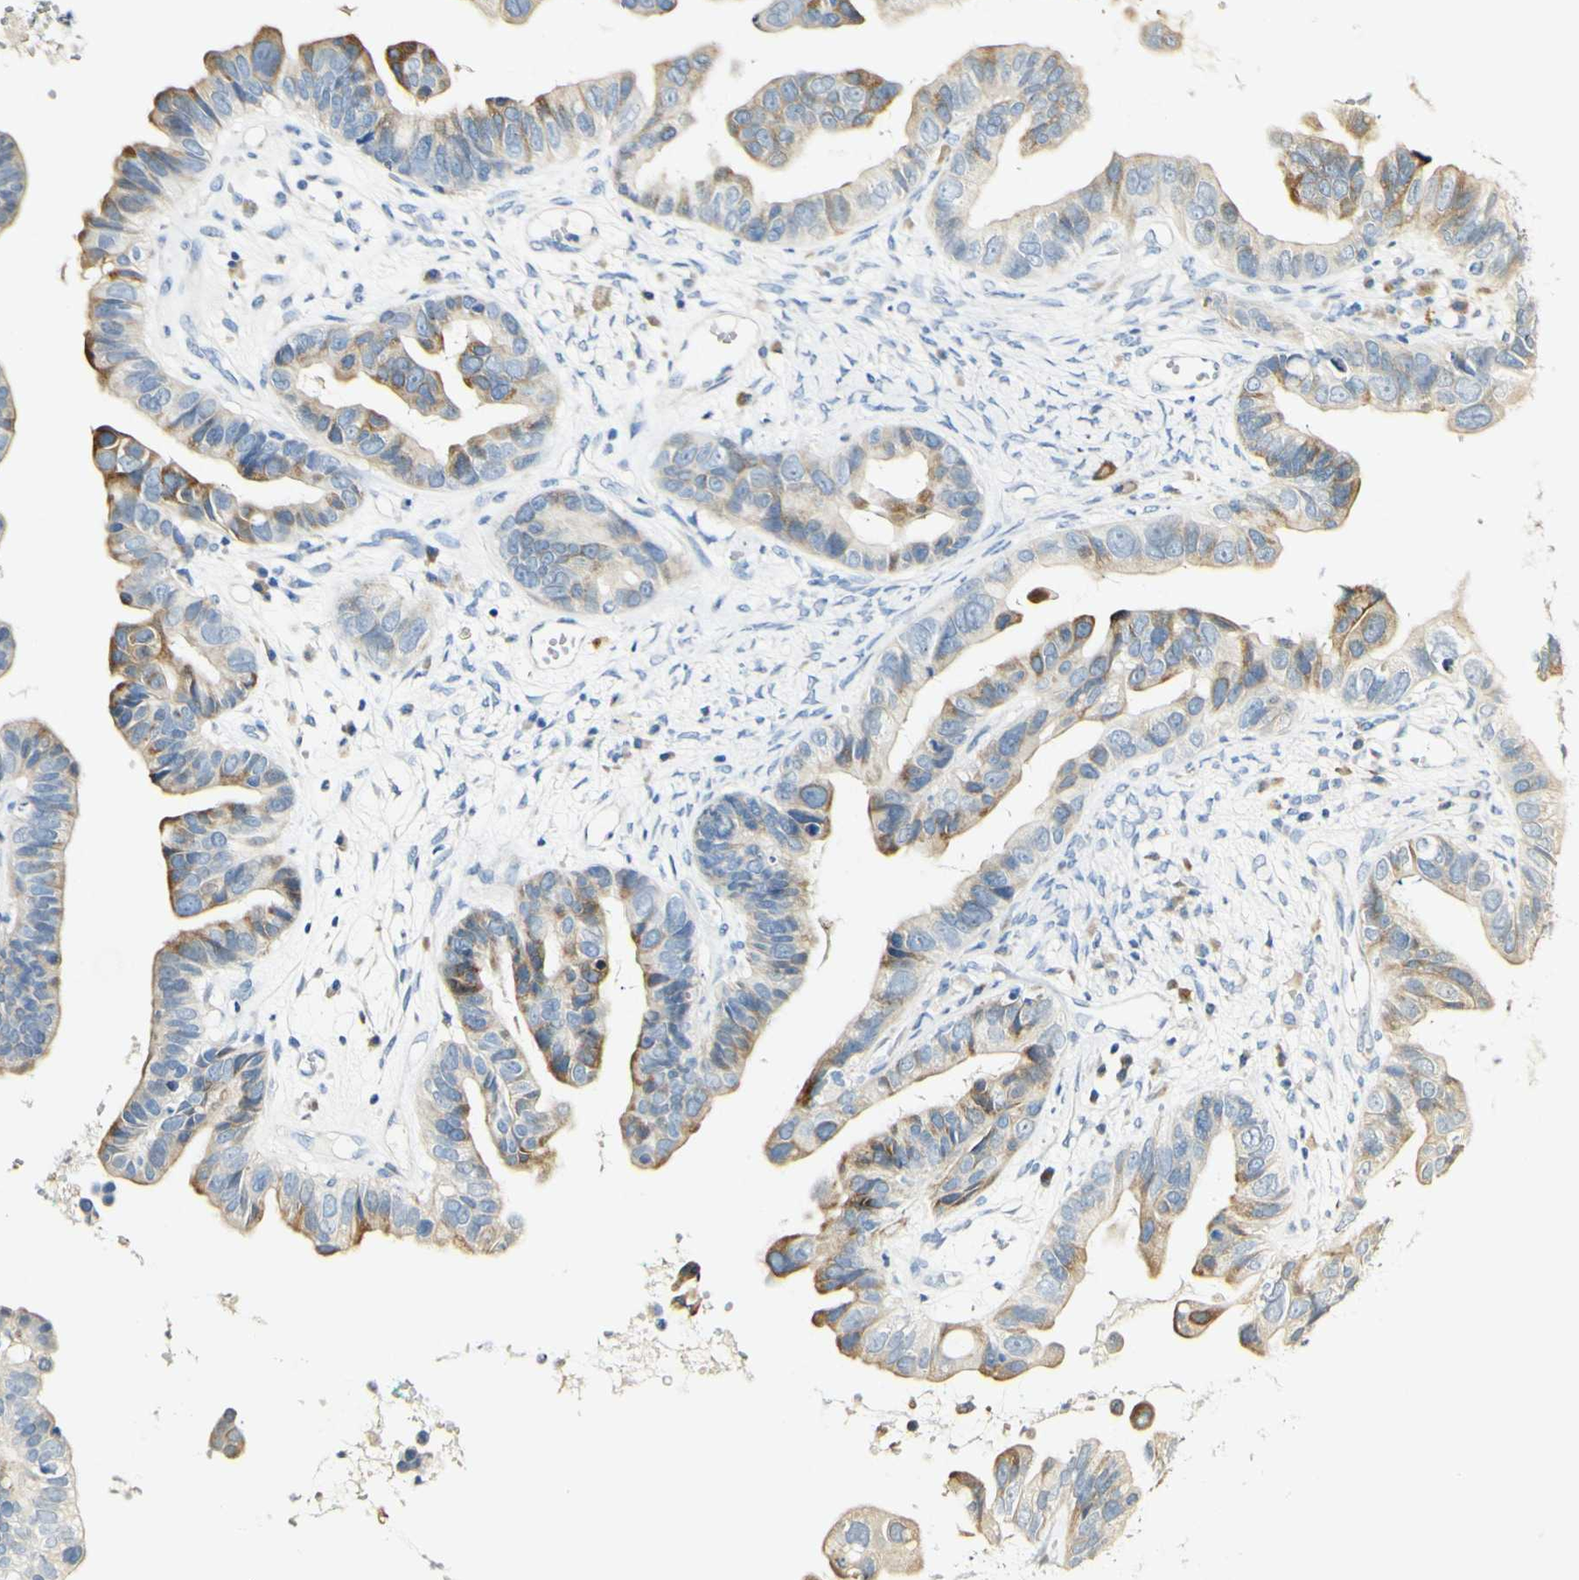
{"staining": {"intensity": "moderate", "quantity": "25%-75%", "location": "cytoplasmic/membranous"}, "tissue": "ovarian cancer", "cell_type": "Tumor cells", "image_type": "cancer", "snomed": [{"axis": "morphology", "description": "Cystadenocarcinoma, serous, NOS"}, {"axis": "topography", "description": "Ovary"}], "caption": "About 25%-75% of tumor cells in serous cystadenocarcinoma (ovarian) show moderate cytoplasmic/membranous protein expression as visualized by brown immunohistochemical staining.", "gene": "FMO3", "patient": {"sex": "female", "age": 56}}